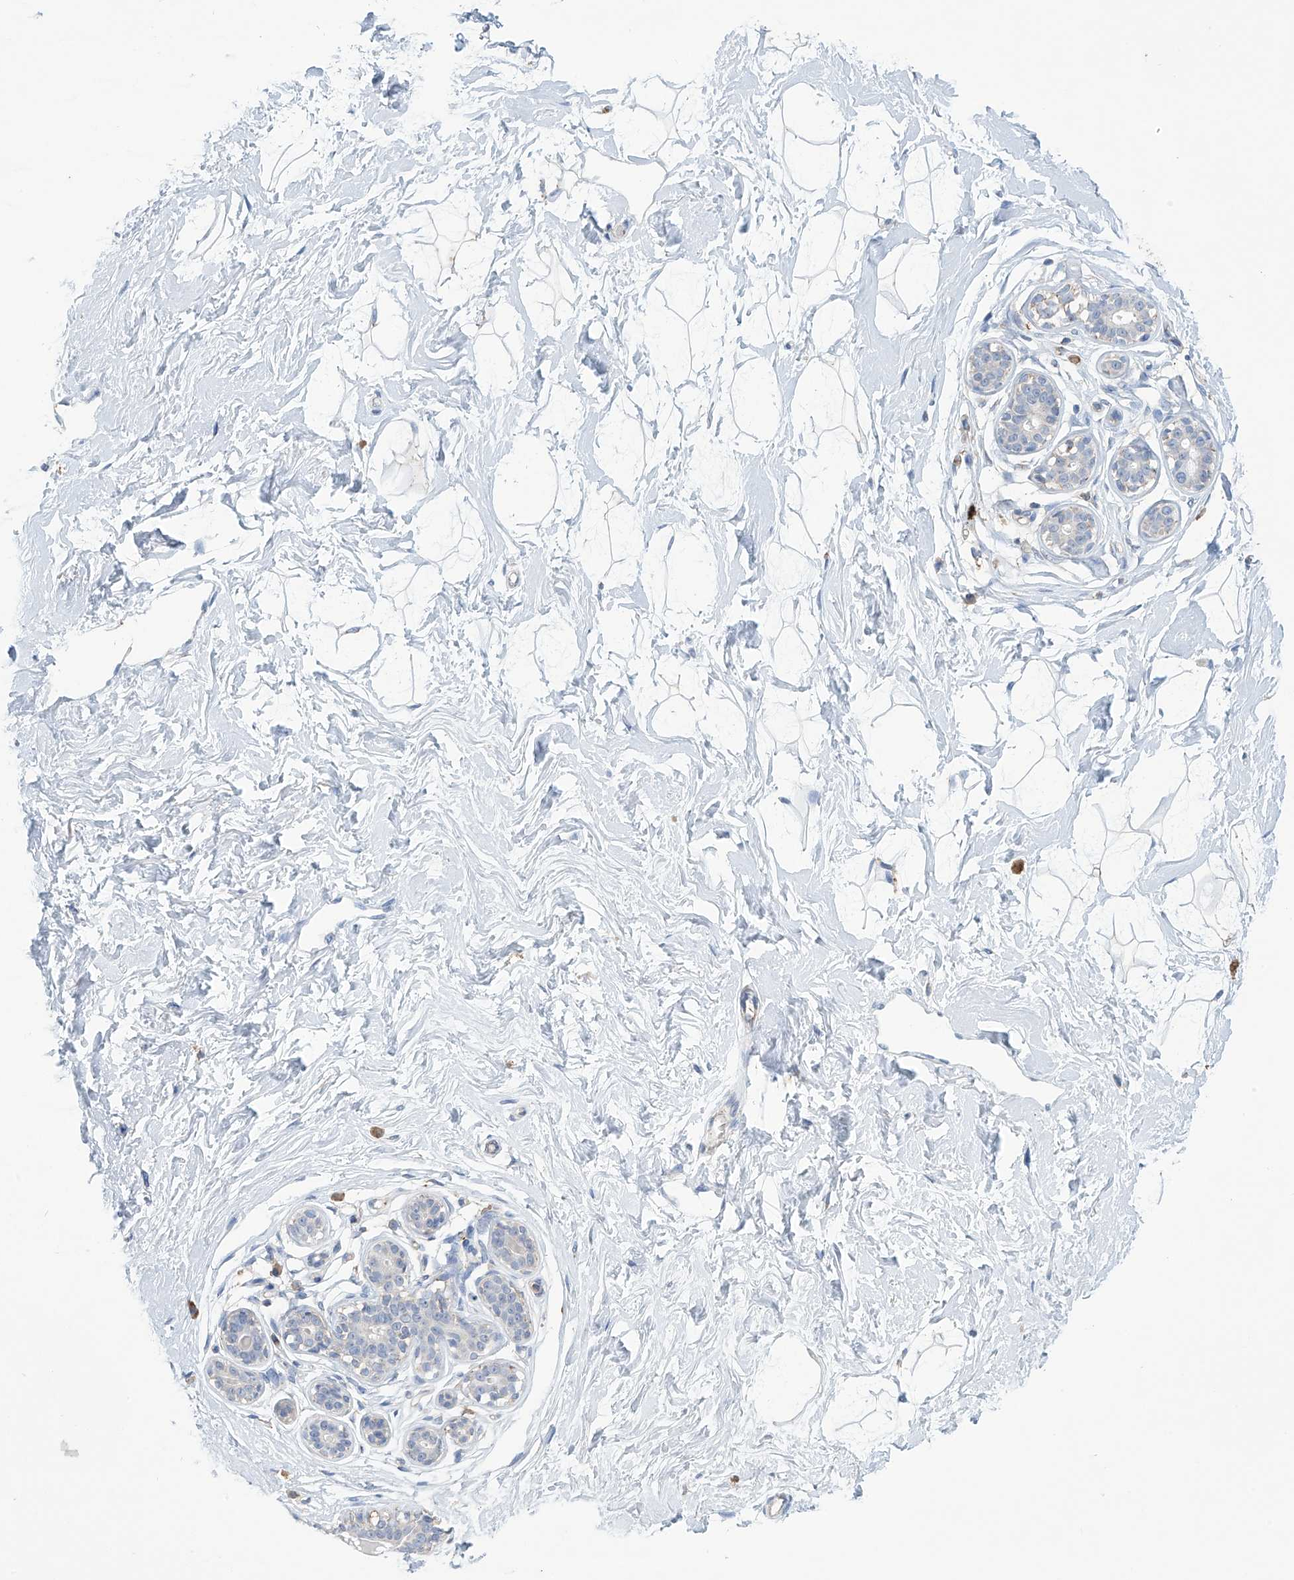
{"staining": {"intensity": "negative", "quantity": "none", "location": "none"}, "tissue": "breast", "cell_type": "Adipocytes", "image_type": "normal", "snomed": [{"axis": "morphology", "description": "Normal tissue, NOS"}, {"axis": "morphology", "description": "Adenoma, NOS"}, {"axis": "topography", "description": "Breast"}], "caption": "IHC image of benign breast: human breast stained with DAB (3,3'-diaminobenzidine) reveals no significant protein staining in adipocytes. Brightfield microscopy of IHC stained with DAB (3,3'-diaminobenzidine) (brown) and hematoxylin (blue), captured at high magnification.", "gene": "OGT", "patient": {"sex": "female", "age": 23}}